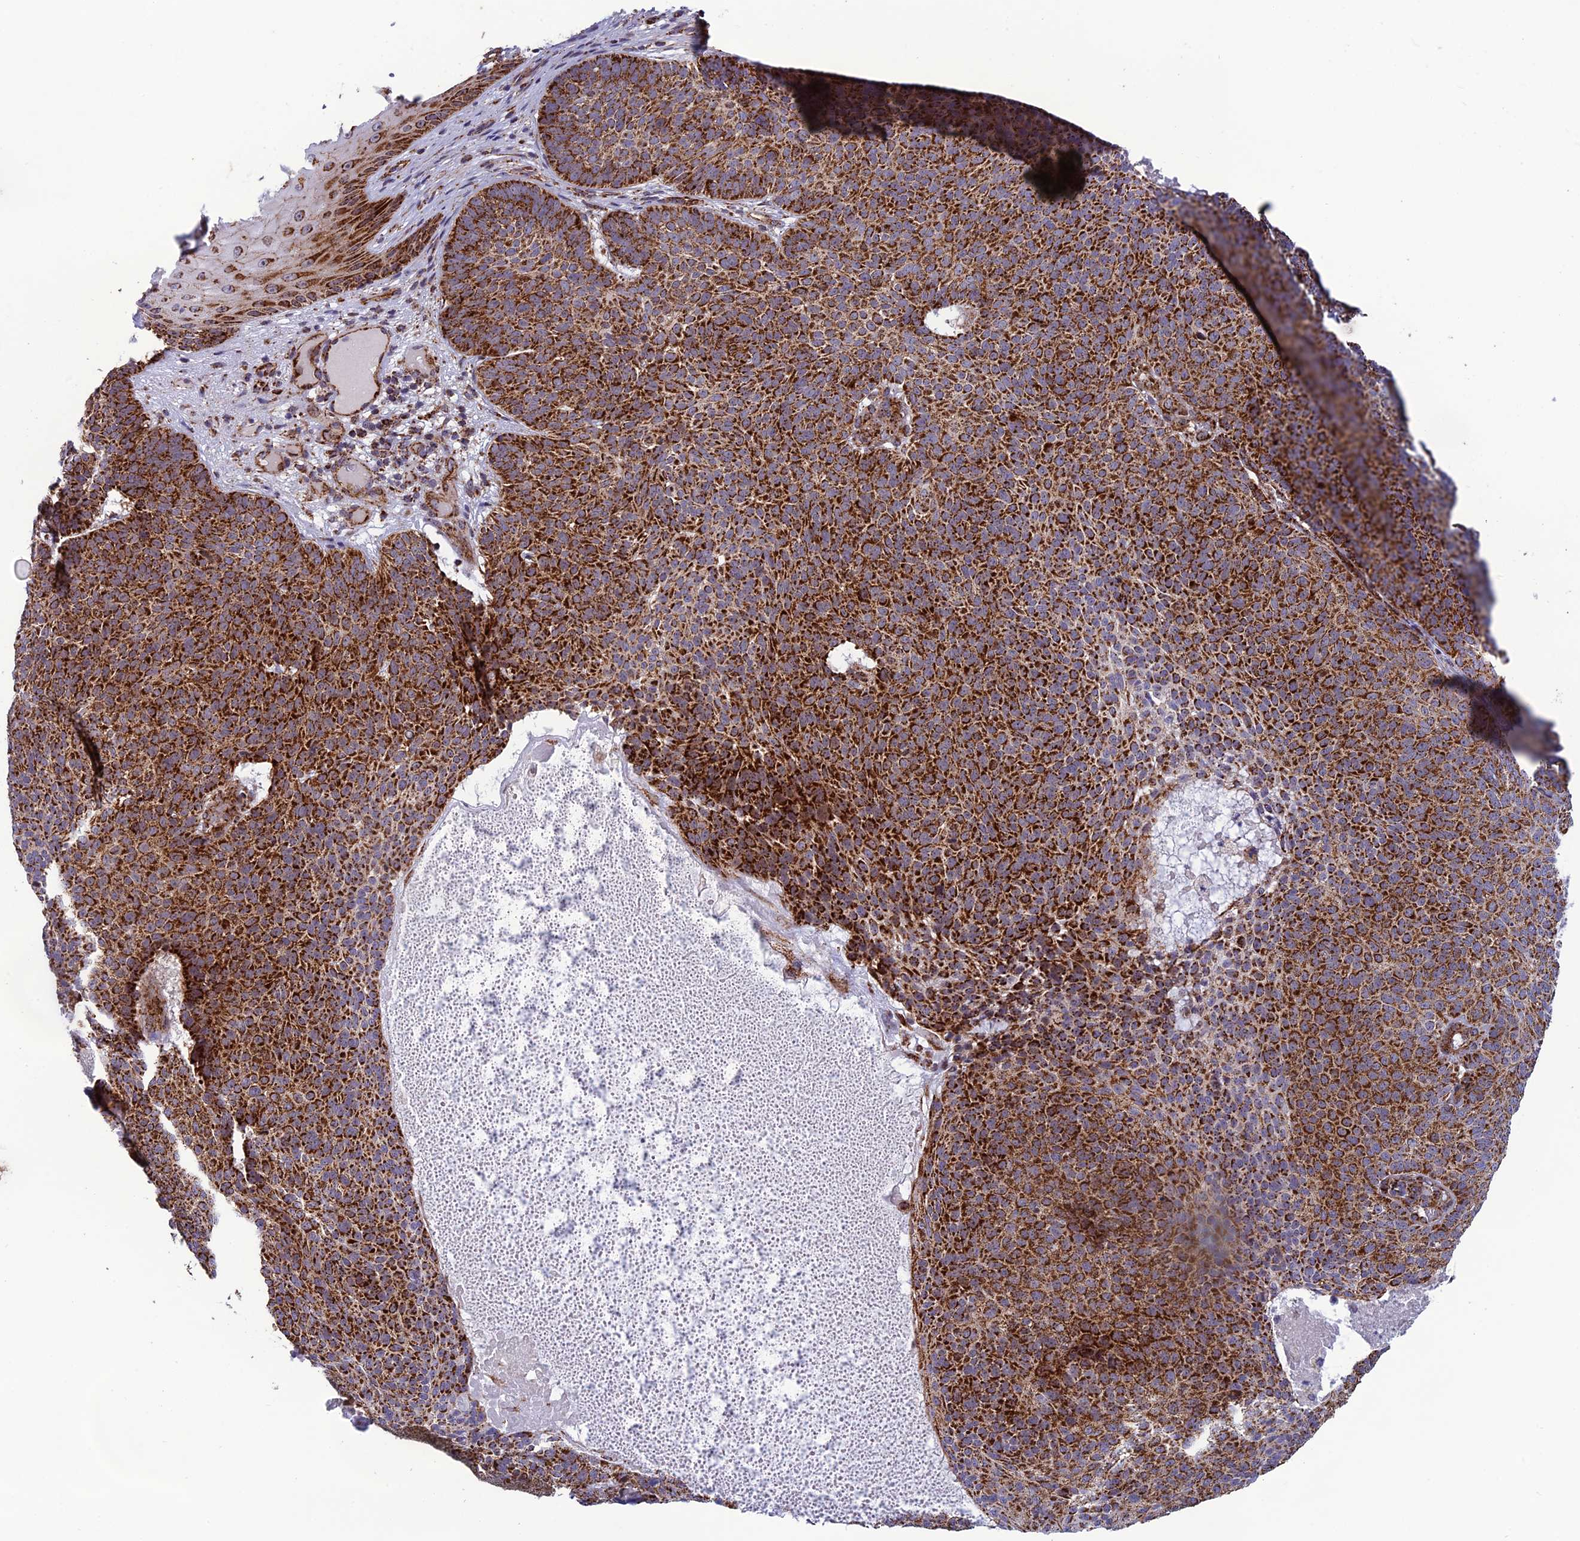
{"staining": {"intensity": "strong", "quantity": ">75%", "location": "cytoplasmic/membranous"}, "tissue": "skin cancer", "cell_type": "Tumor cells", "image_type": "cancer", "snomed": [{"axis": "morphology", "description": "Basal cell carcinoma"}, {"axis": "topography", "description": "Skin"}], "caption": "Approximately >75% of tumor cells in skin basal cell carcinoma display strong cytoplasmic/membranous protein positivity as visualized by brown immunohistochemical staining.", "gene": "MRPS18B", "patient": {"sex": "male", "age": 85}}